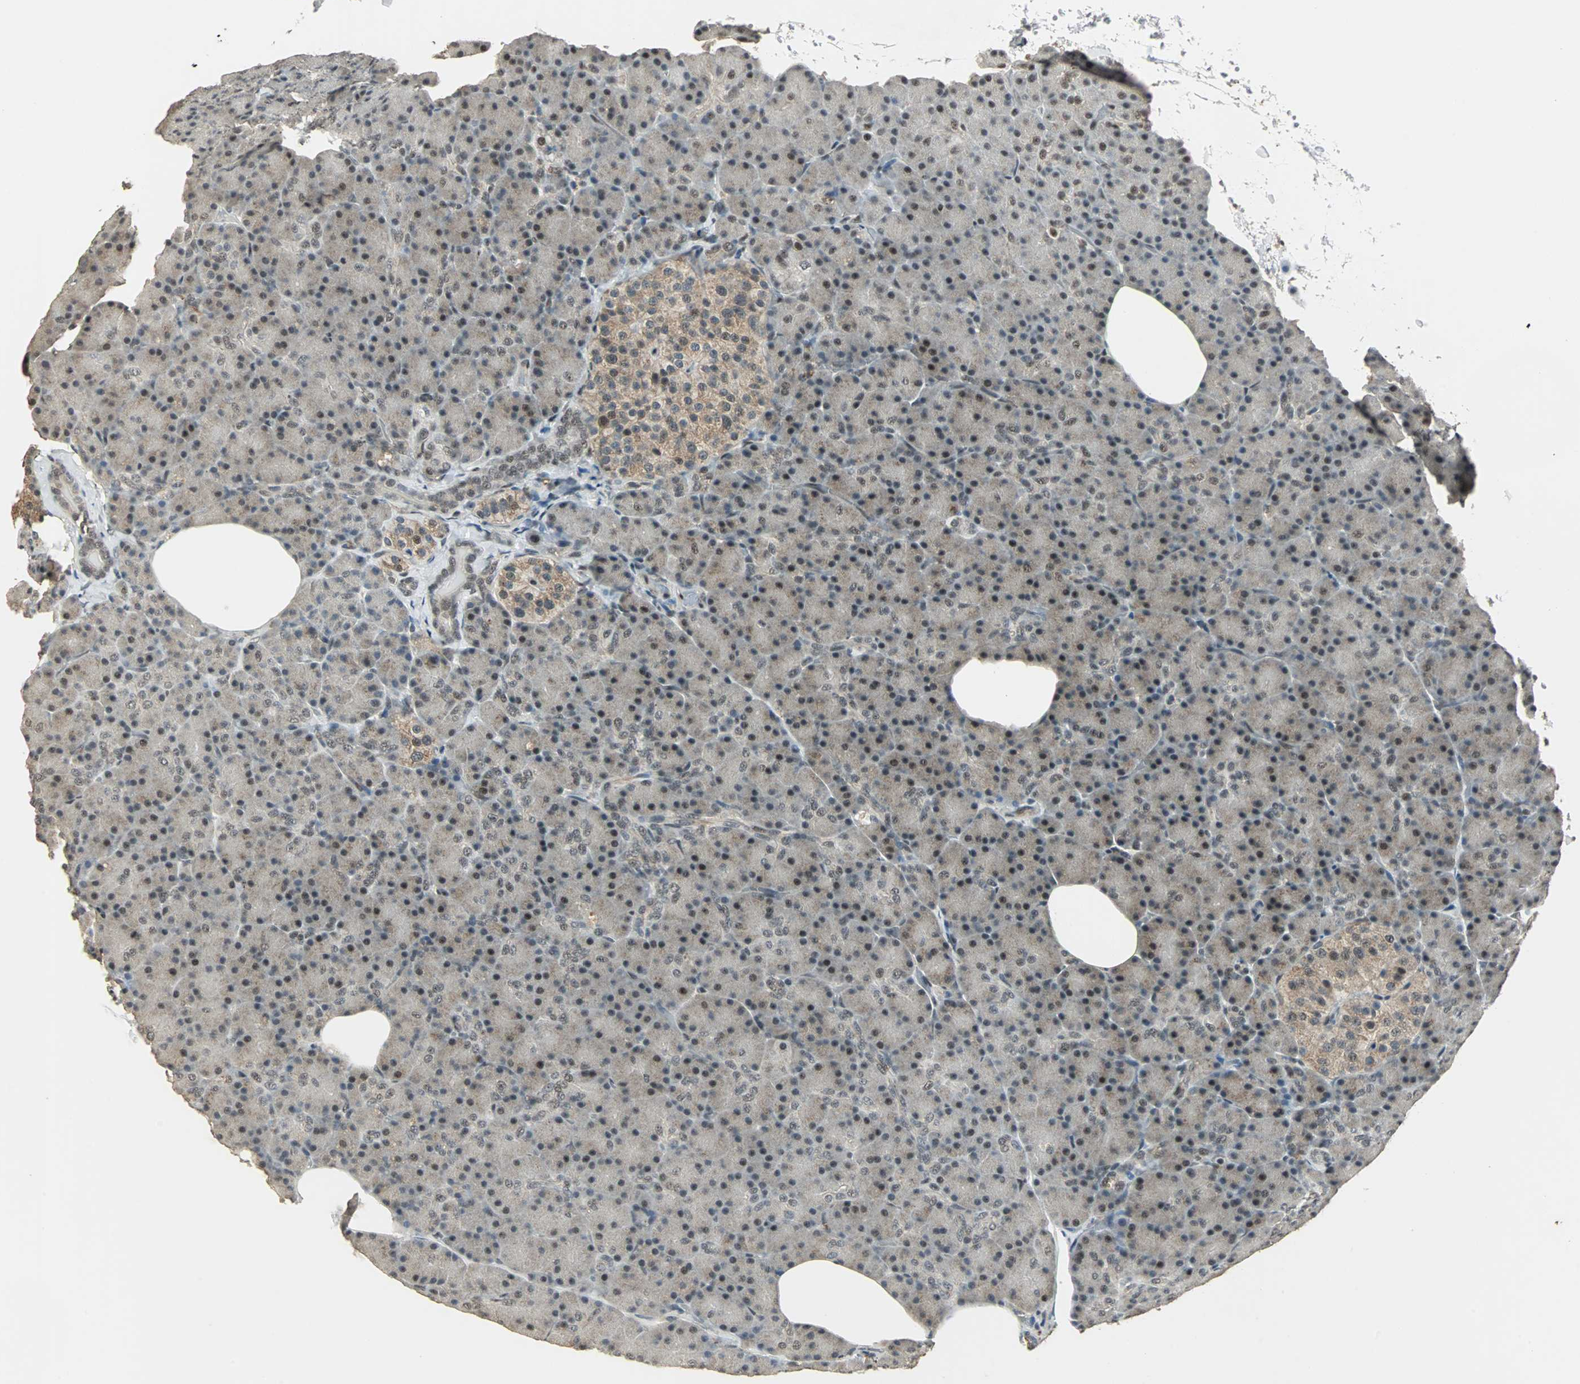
{"staining": {"intensity": "strong", "quantity": ">75%", "location": "nuclear"}, "tissue": "pancreas", "cell_type": "Exocrine glandular cells", "image_type": "normal", "snomed": [{"axis": "morphology", "description": "Normal tissue, NOS"}, {"axis": "topography", "description": "Pancreas"}], "caption": "About >75% of exocrine glandular cells in normal human pancreas exhibit strong nuclear protein positivity as visualized by brown immunohistochemical staining.", "gene": "MED4", "patient": {"sex": "female", "age": 43}}